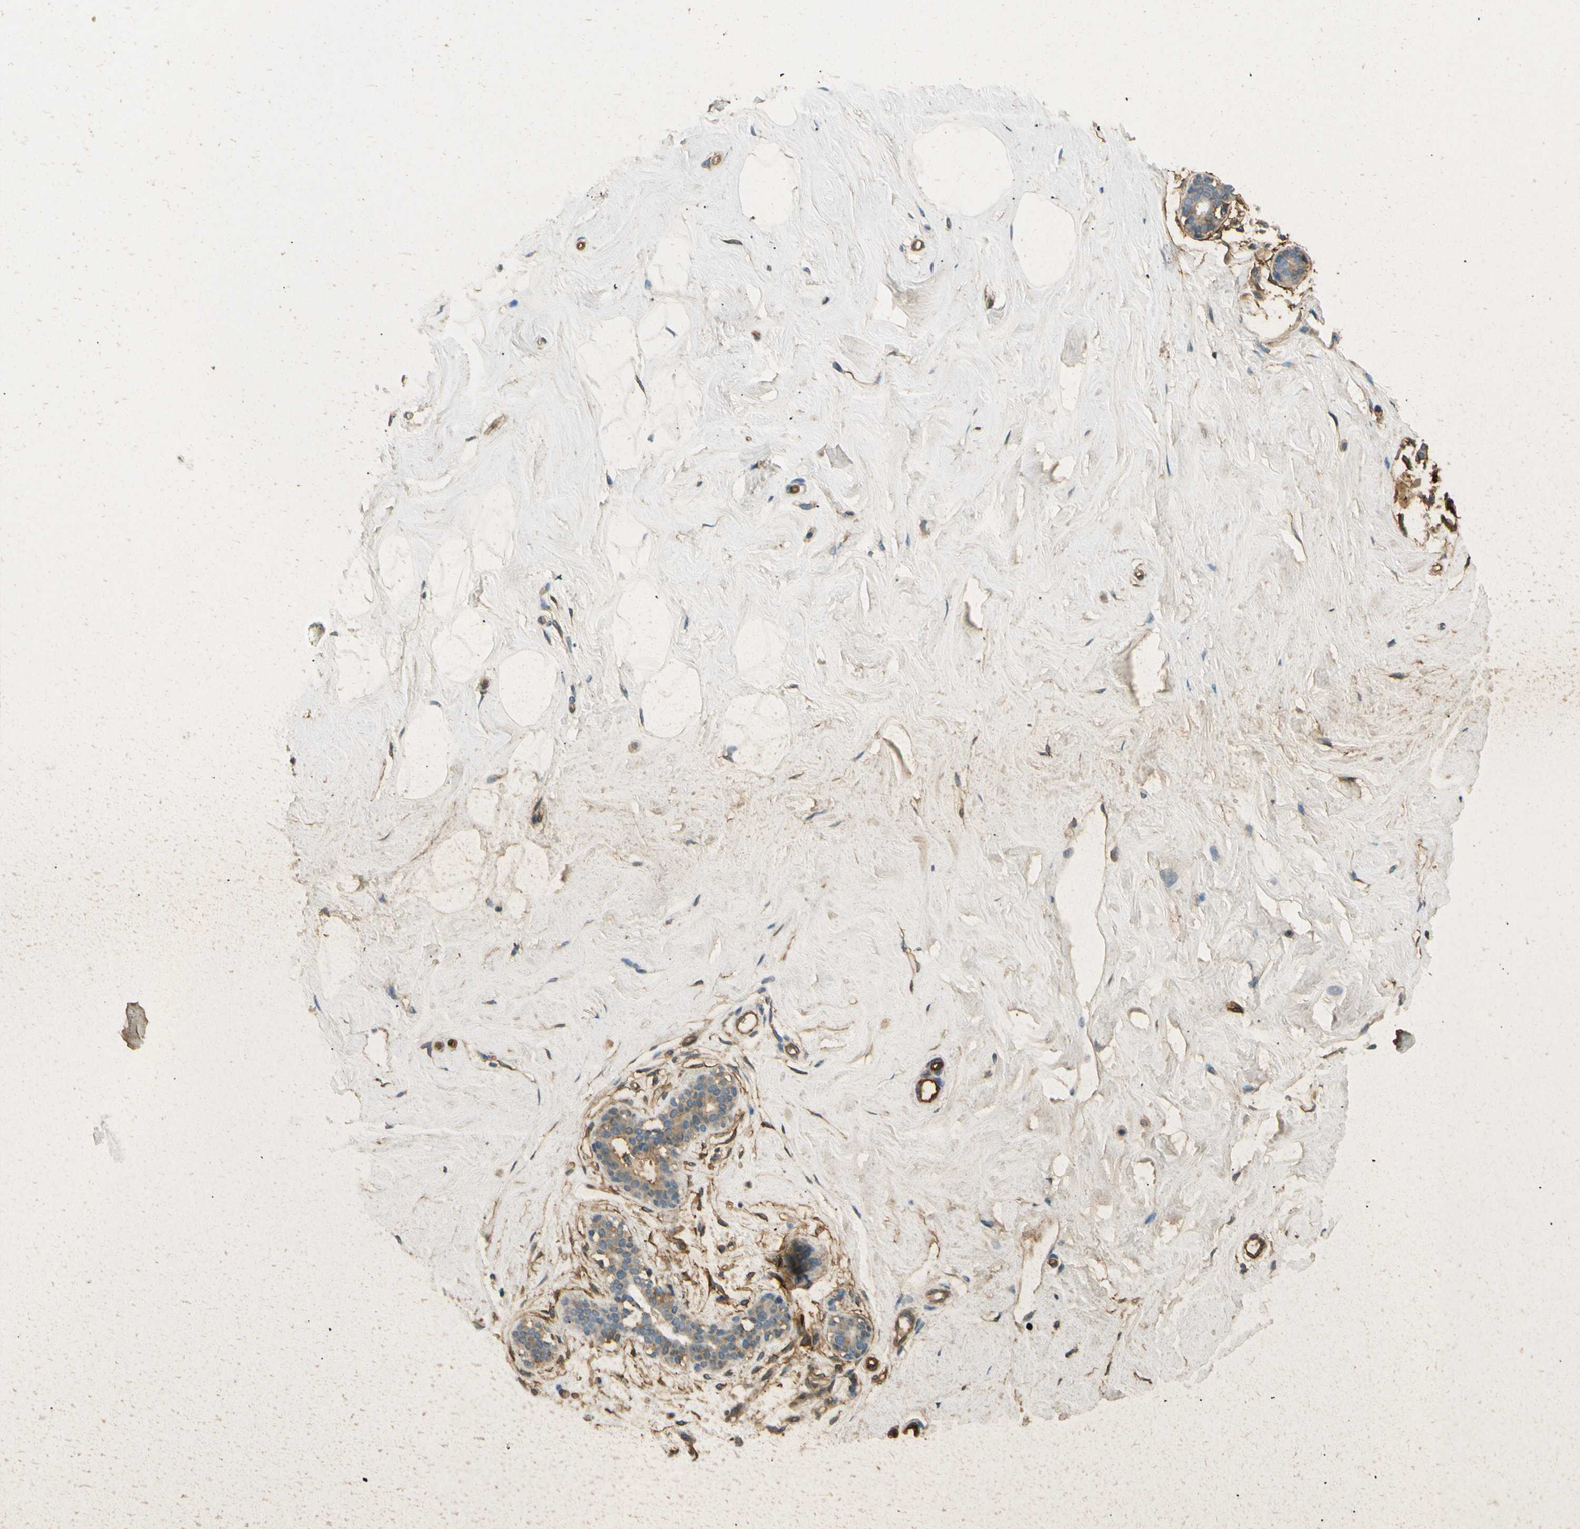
{"staining": {"intensity": "negative", "quantity": "none", "location": "none"}, "tissue": "breast", "cell_type": "Adipocytes", "image_type": "normal", "snomed": [{"axis": "morphology", "description": "Normal tissue, NOS"}, {"axis": "topography", "description": "Breast"}], "caption": "Breast stained for a protein using immunohistochemistry (IHC) displays no staining adipocytes.", "gene": "ENTPD1", "patient": {"sex": "female", "age": 23}}